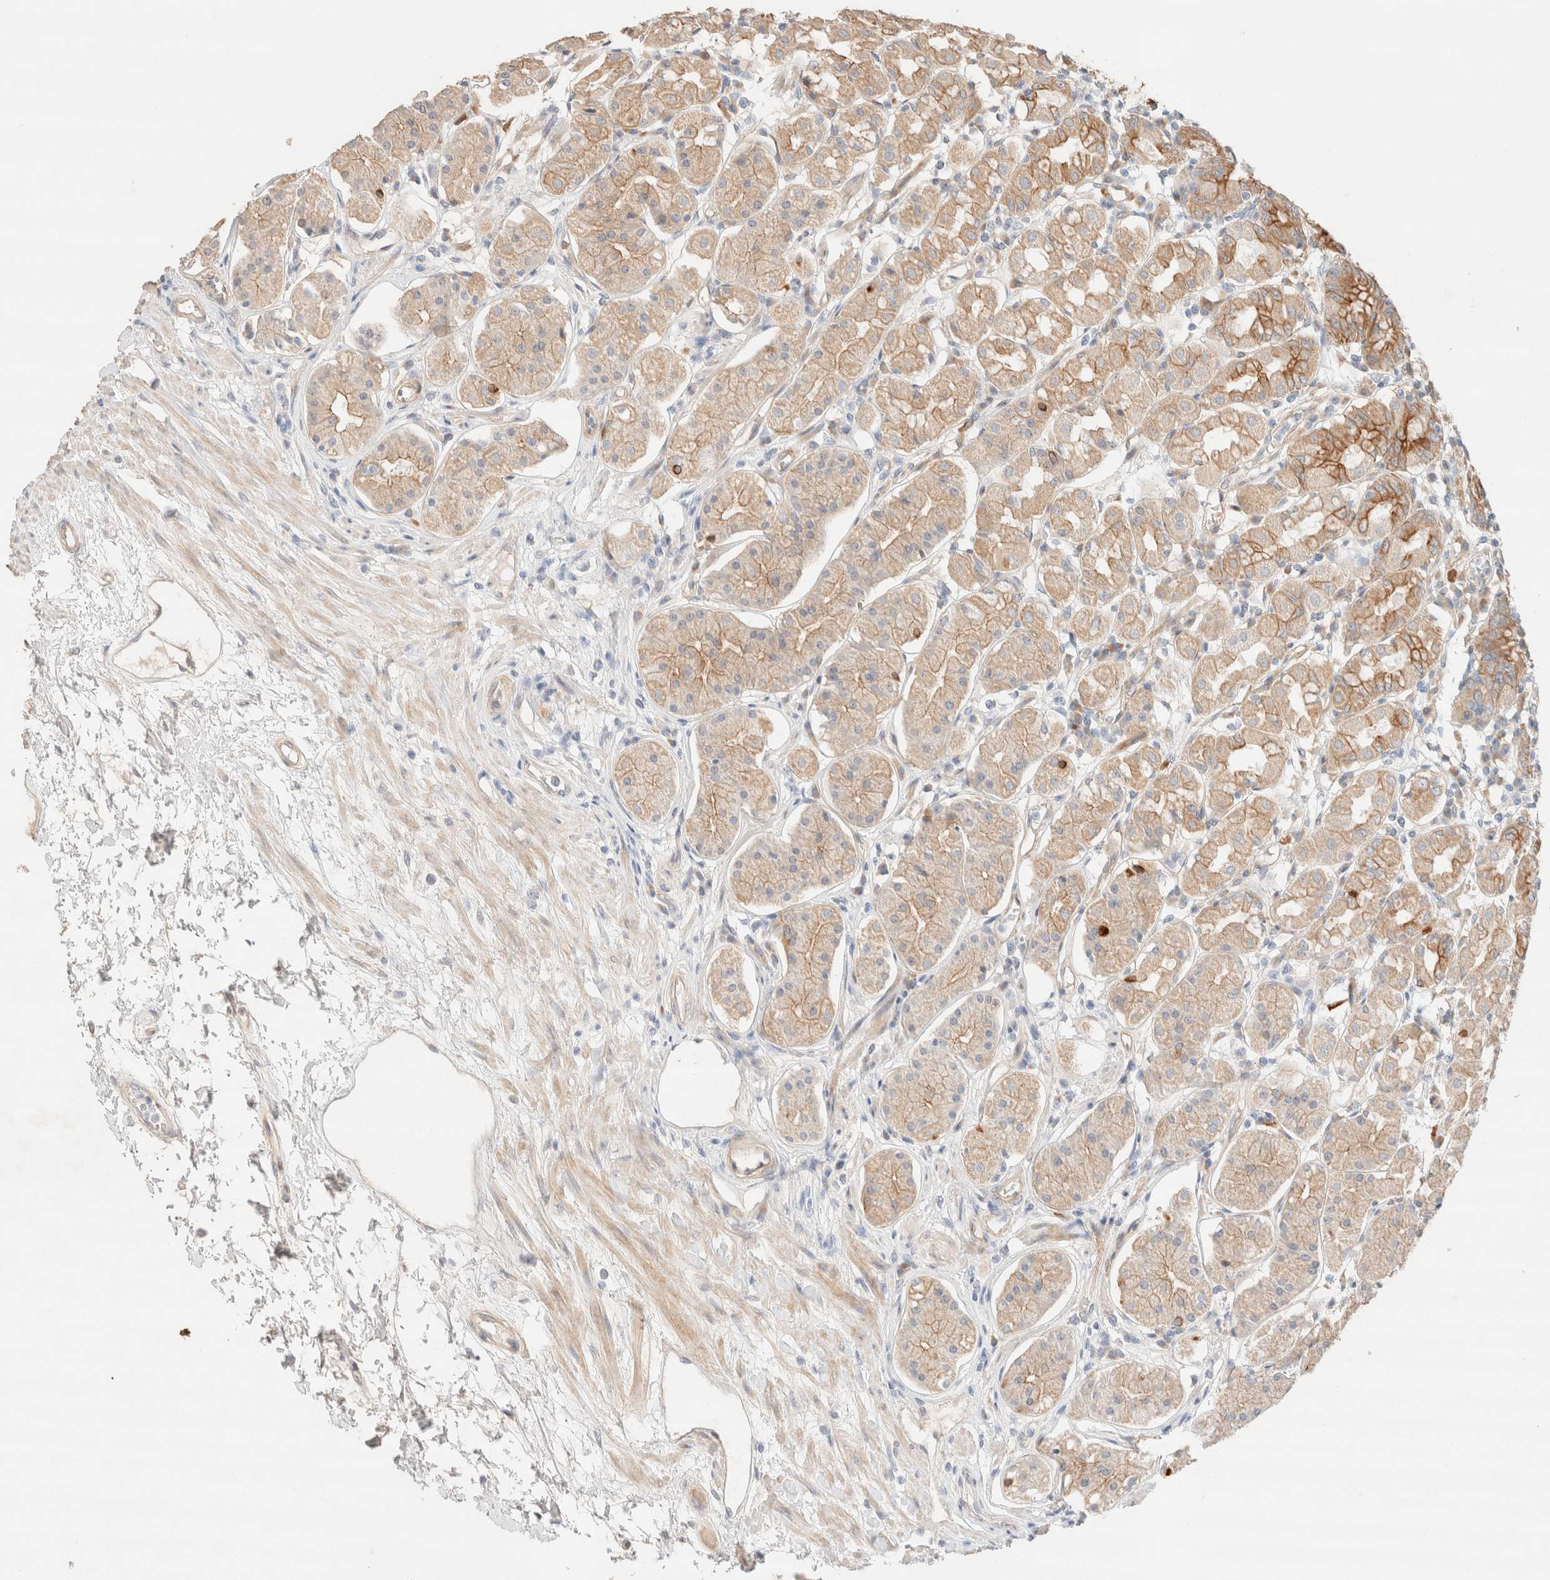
{"staining": {"intensity": "strong", "quantity": "<25%", "location": "cytoplasmic/membranous"}, "tissue": "stomach", "cell_type": "Glandular cells", "image_type": "normal", "snomed": [{"axis": "morphology", "description": "Normal tissue, NOS"}, {"axis": "topography", "description": "Stomach"}, {"axis": "topography", "description": "Stomach, lower"}], "caption": "Protein expression analysis of normal human stomach reveals strong cytoplasmic/membranous positivity in approximately <25% of glandular cells. Nuclei are stained in blue.", "gene": "CSNK1E", "patient": {"sex": "female", "age": 56}}